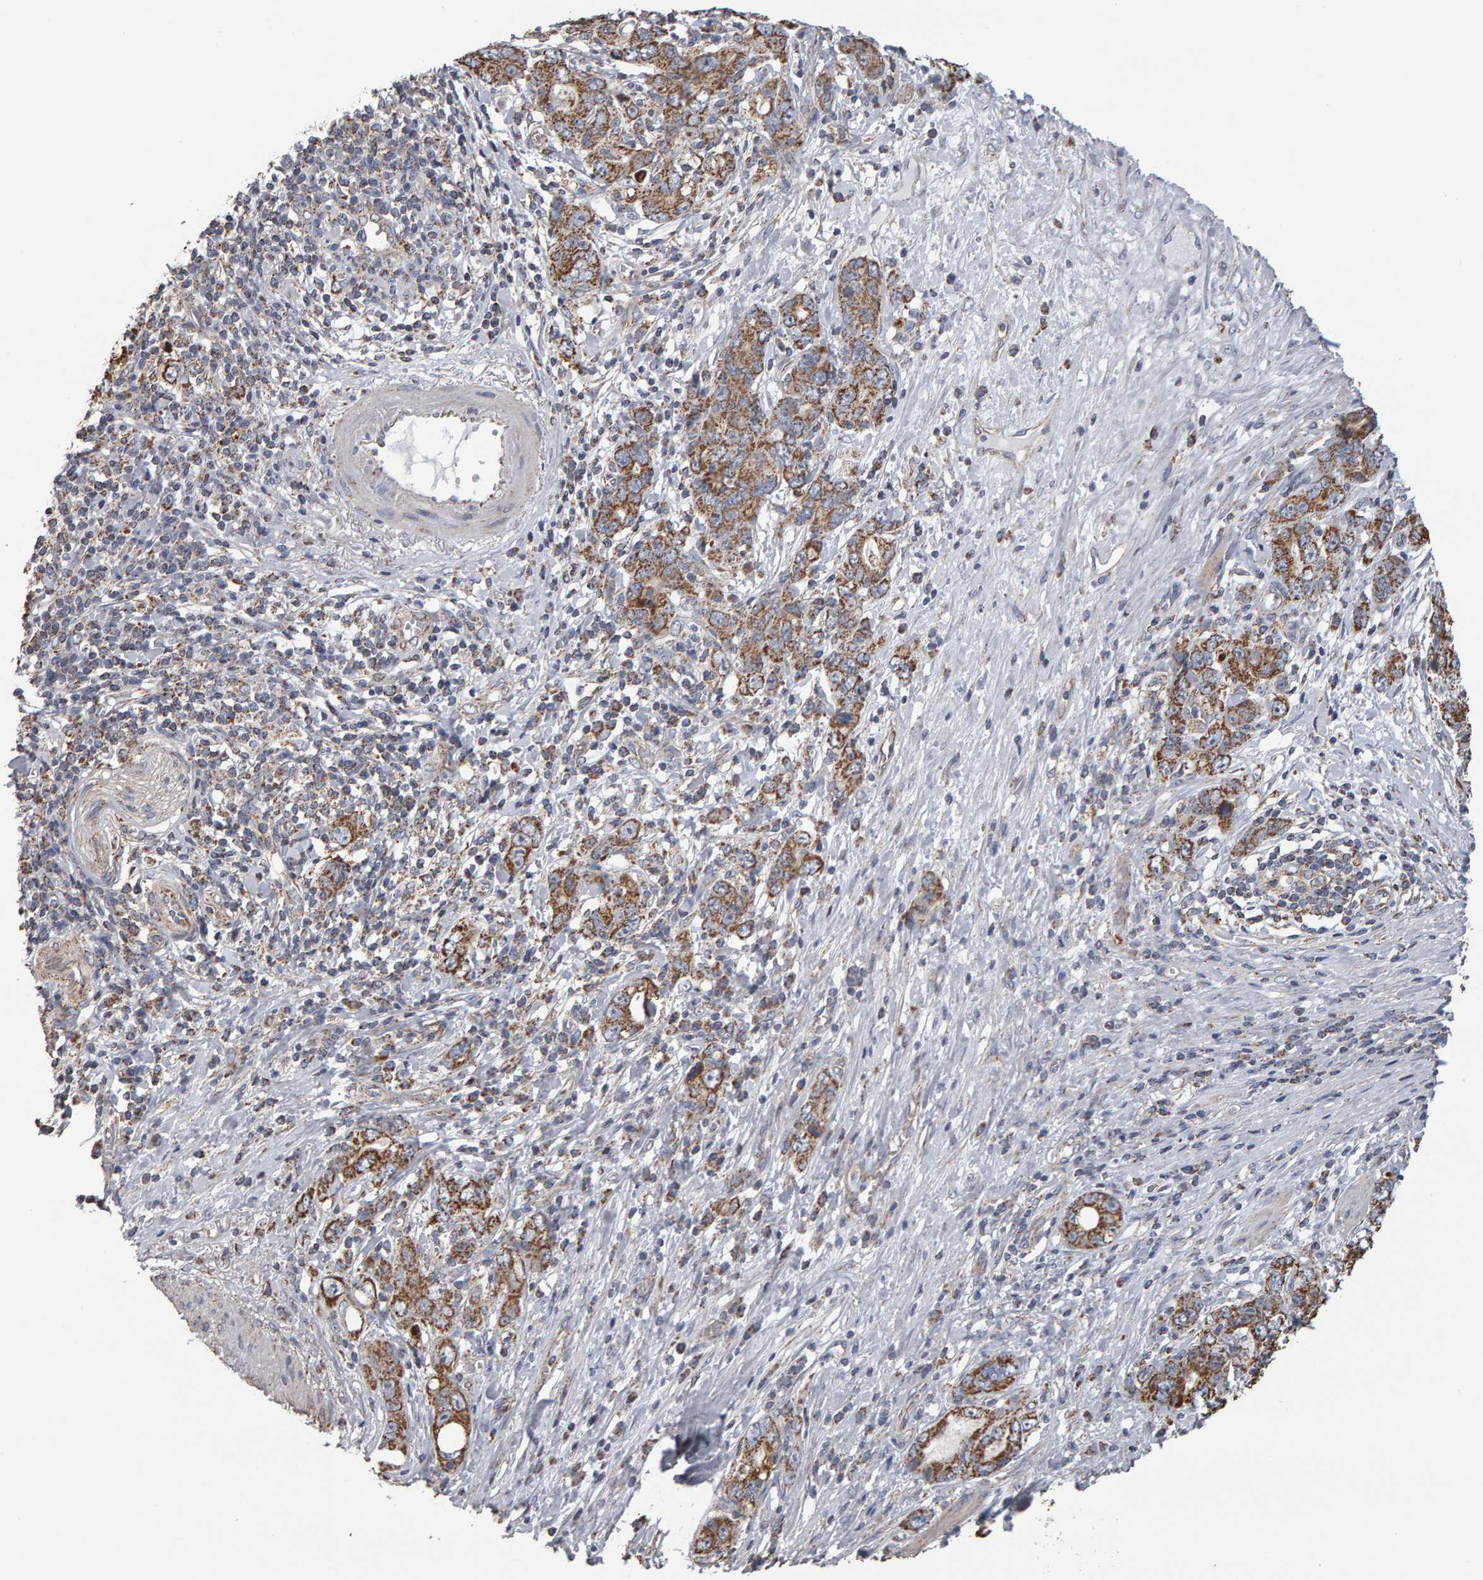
{"staining": {"intensity": "moderate", "quantity": ">75%", "location": "cytoplasmic/membranous"}, "tissue": "stomach cancer", "cell_type": "Tumor cells", "image_type": "cancer", "snomed": [{"axis": "morphology", "description": "Adenocarcinoma, NOS"}, {"axis": "topography", "description": "Stomach, lower"}], "caption": "Tumor cells display medium levels of moderate cytoplasmic/membranous staining in approximately >75% of cells in stomach cancer (adenocarcinoma).", "gene": "TOM1L1", "patient": {"sex": "female", "age": 93}}